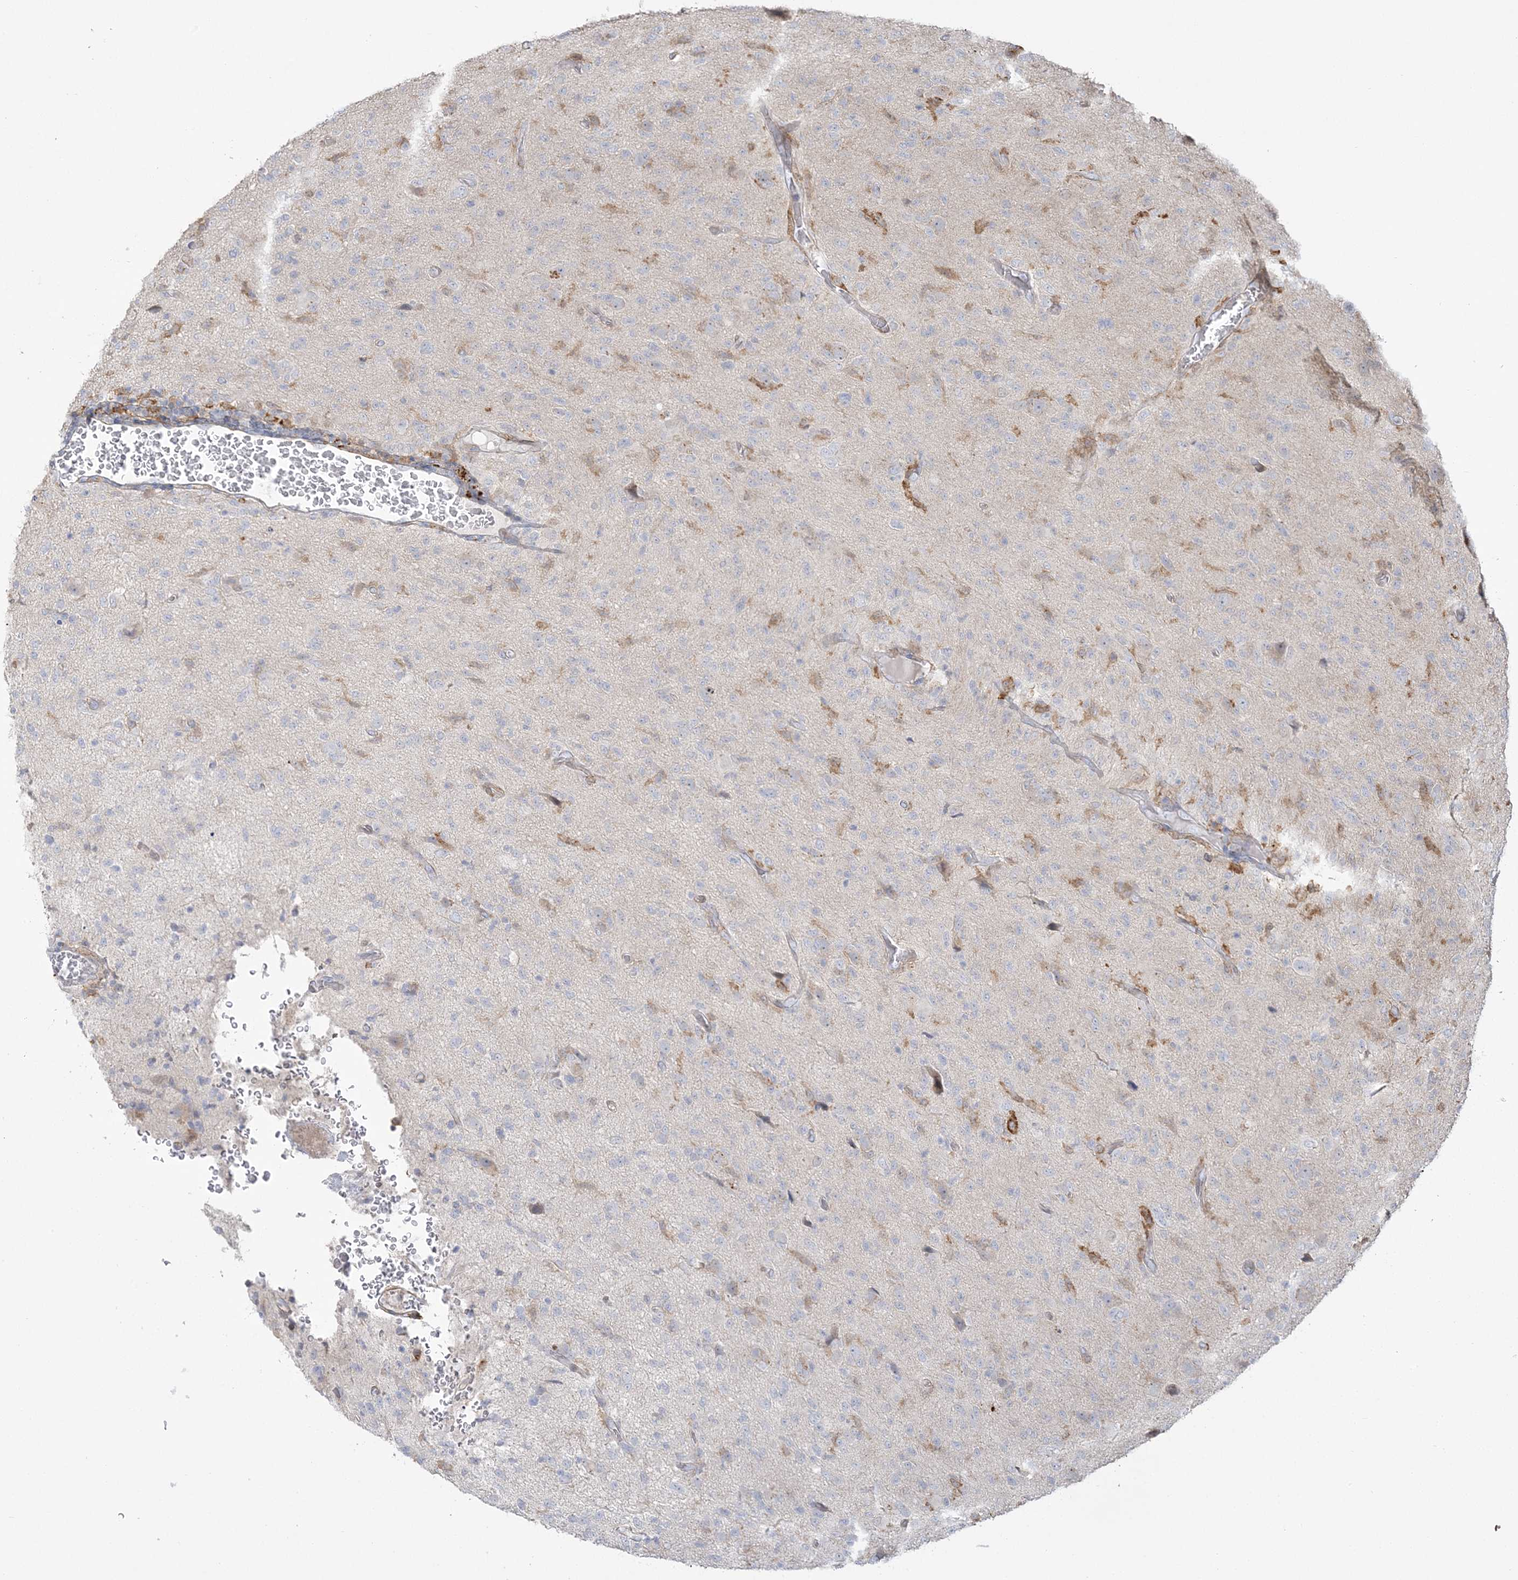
{"staining": {"intensity": "negative", "quantity": "none", "location": "none"}, "tissue": "glioma", "cell_type": "Tumor cells", "image_type": "cancer", "snomed": [{"axis": "morphology", "description": "Glioma, malignant, High grade"}, {"axis": "topography", "description": "Brain"}], "caption": "There is no significant staining in tumor cells of malignant high-grade glioma. (DAB immunohistochemistry with hematoxylin counter stain).", "gene": "HAAO", "patient": {"sex": "female", "age": 57}}